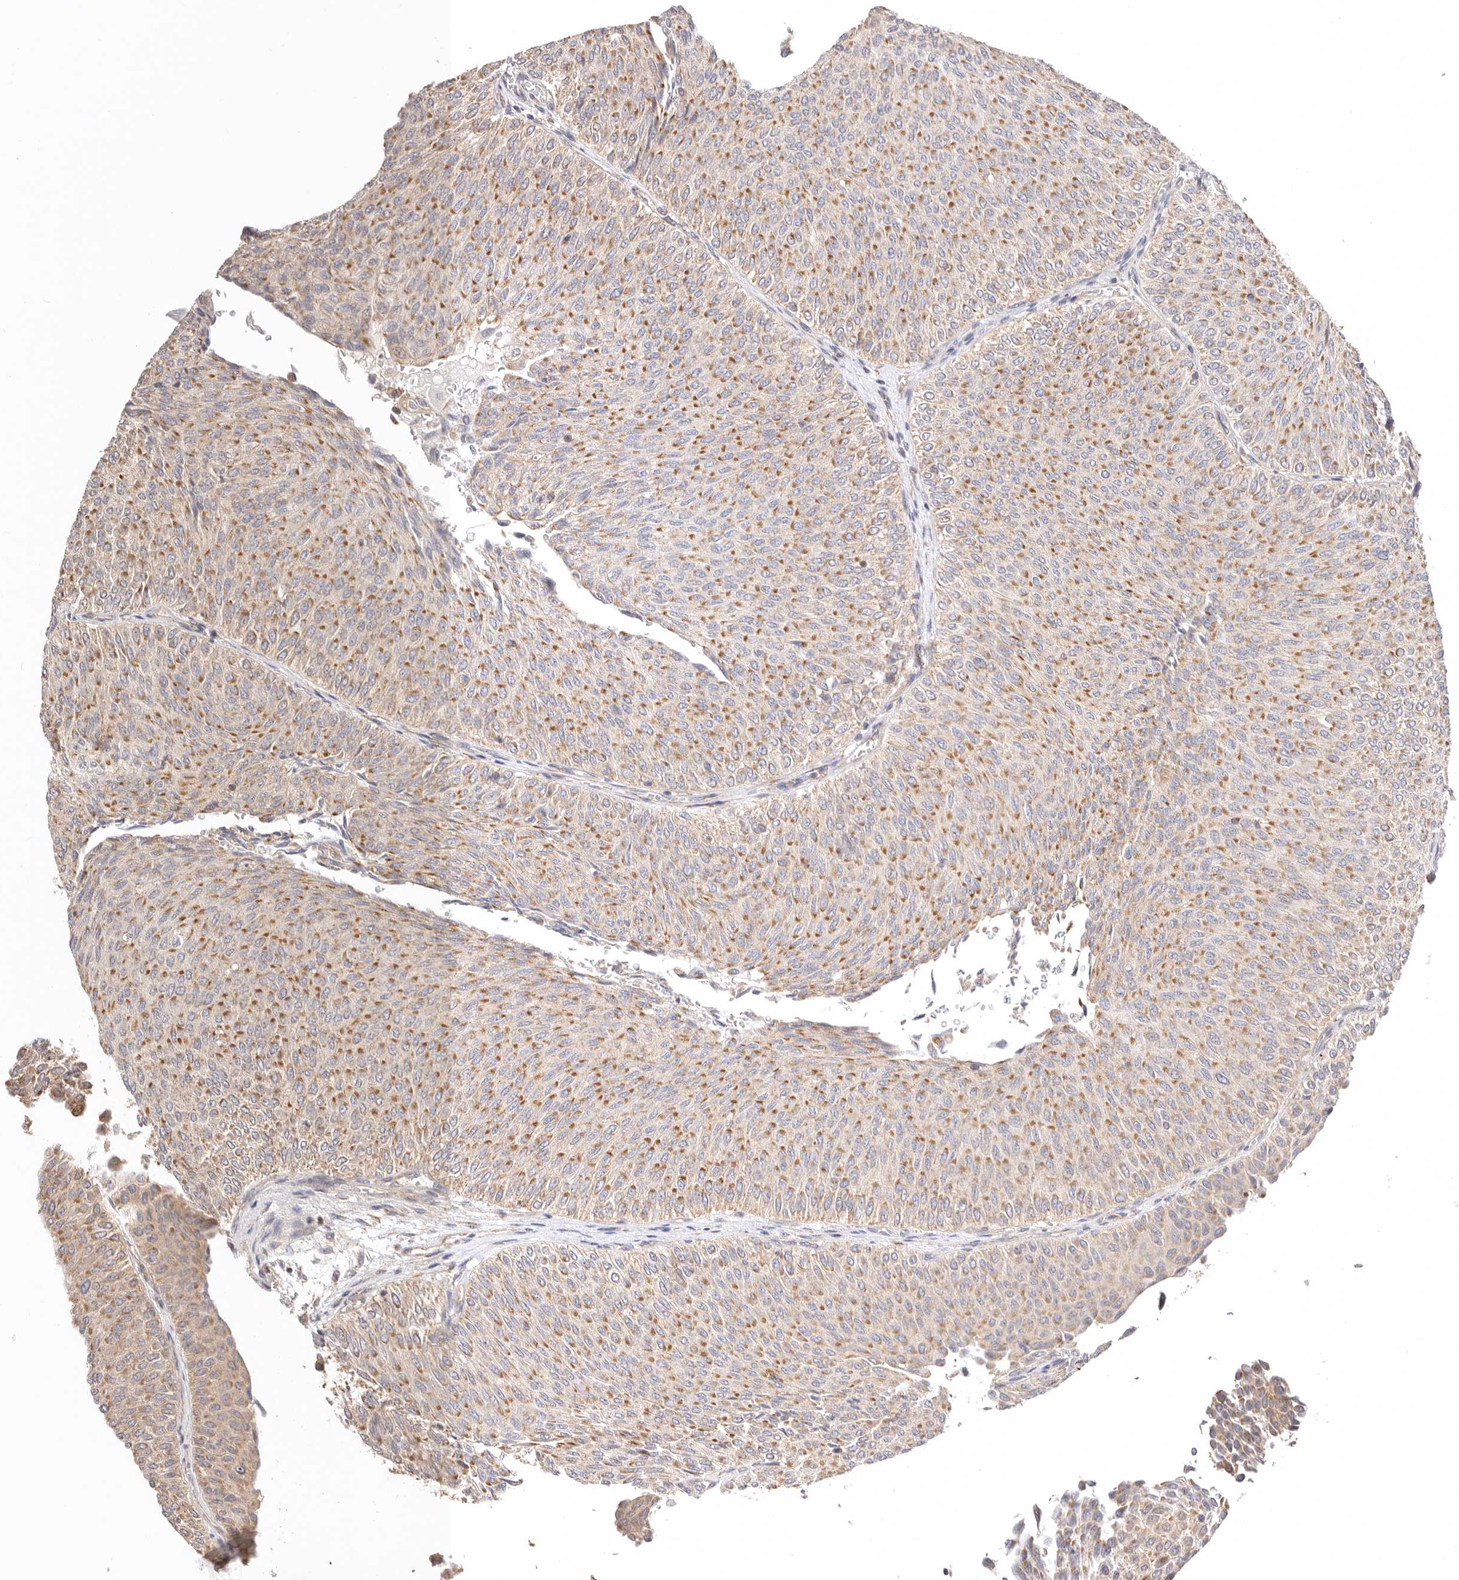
{"staining": {"intensity": "moderate", "quantity": ">75%", "location": "cytoplasmic/membranous"}, "tissue": "urothelial cancer", "cell_type": "Tumor cells", "image_type": "cancer", "snomed": [{"axis": "morphology", "description": "Urothelial carcinoma, Low grade"}, {"axis": "topography", "description": "Urinary bladder"}], "caption": "This micrograph shows immunohistochemistry (IHC) staining of low-grade urothelial carcinoma, with medium moderate cytoplasmic/membranous positivity in approximately >75% of tumor cells.", "gene": "KCMF1", "patient": {"sex": "male", "age": 78}}